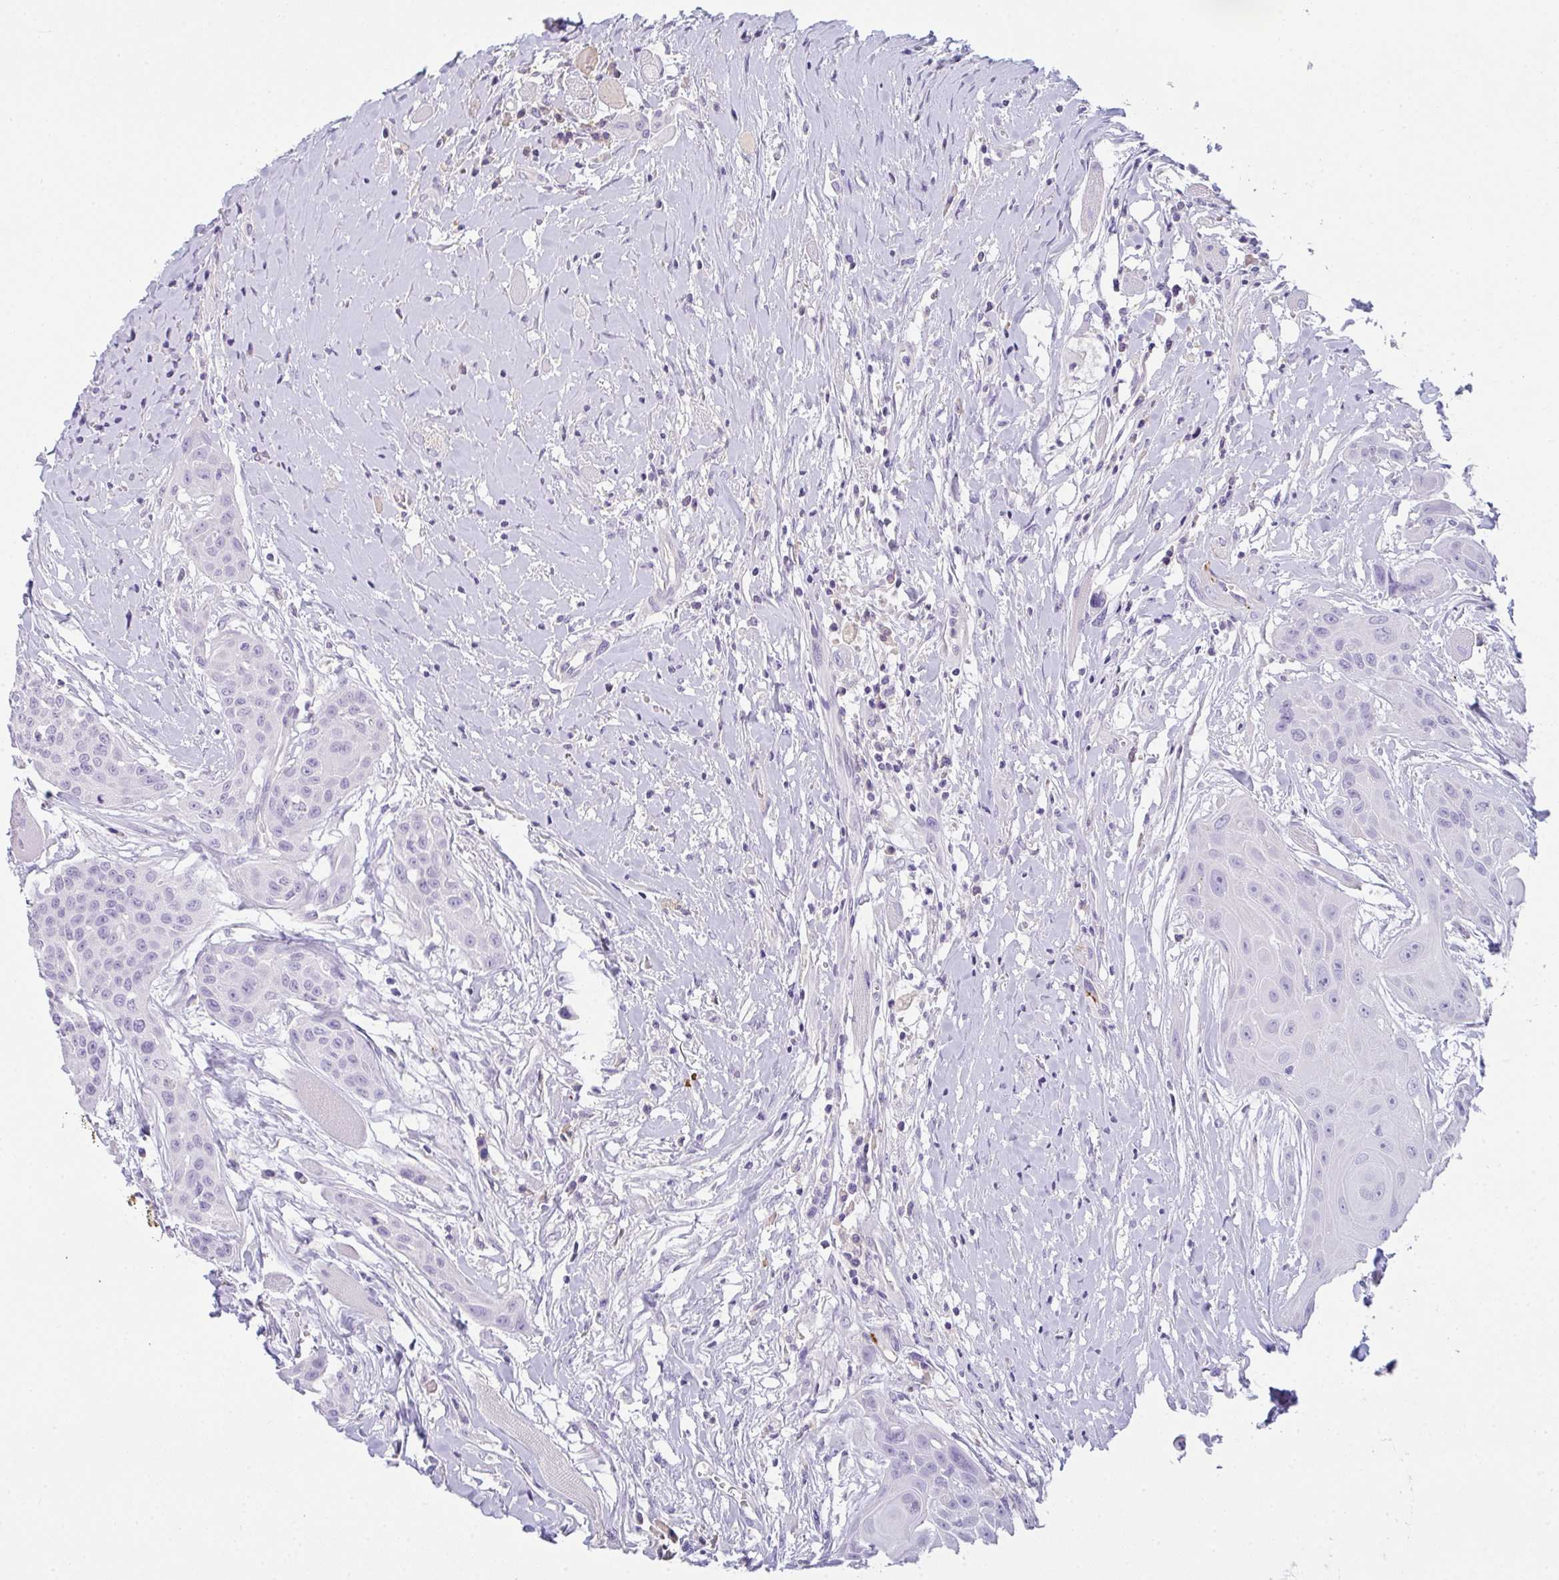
{"staining": {"intensity": "negative", "quantity": "none", "location": "none"}, "tissue": "head and neck cancer", "cell_type": "Tumor cells", "image_type": "cancer", "snomed": [{"axis": "morphology", "description": "Squamous cell carcinoma, NOS"}, {"axis": "topography", "description": "Head-Neck"}], "caption": "Squamous cell carcinoma (head and neck) stained for a protein using IHC shows no staining tumor cells.", "gene": "COX7B", "patient": {"sex": "female", "age": 73}}